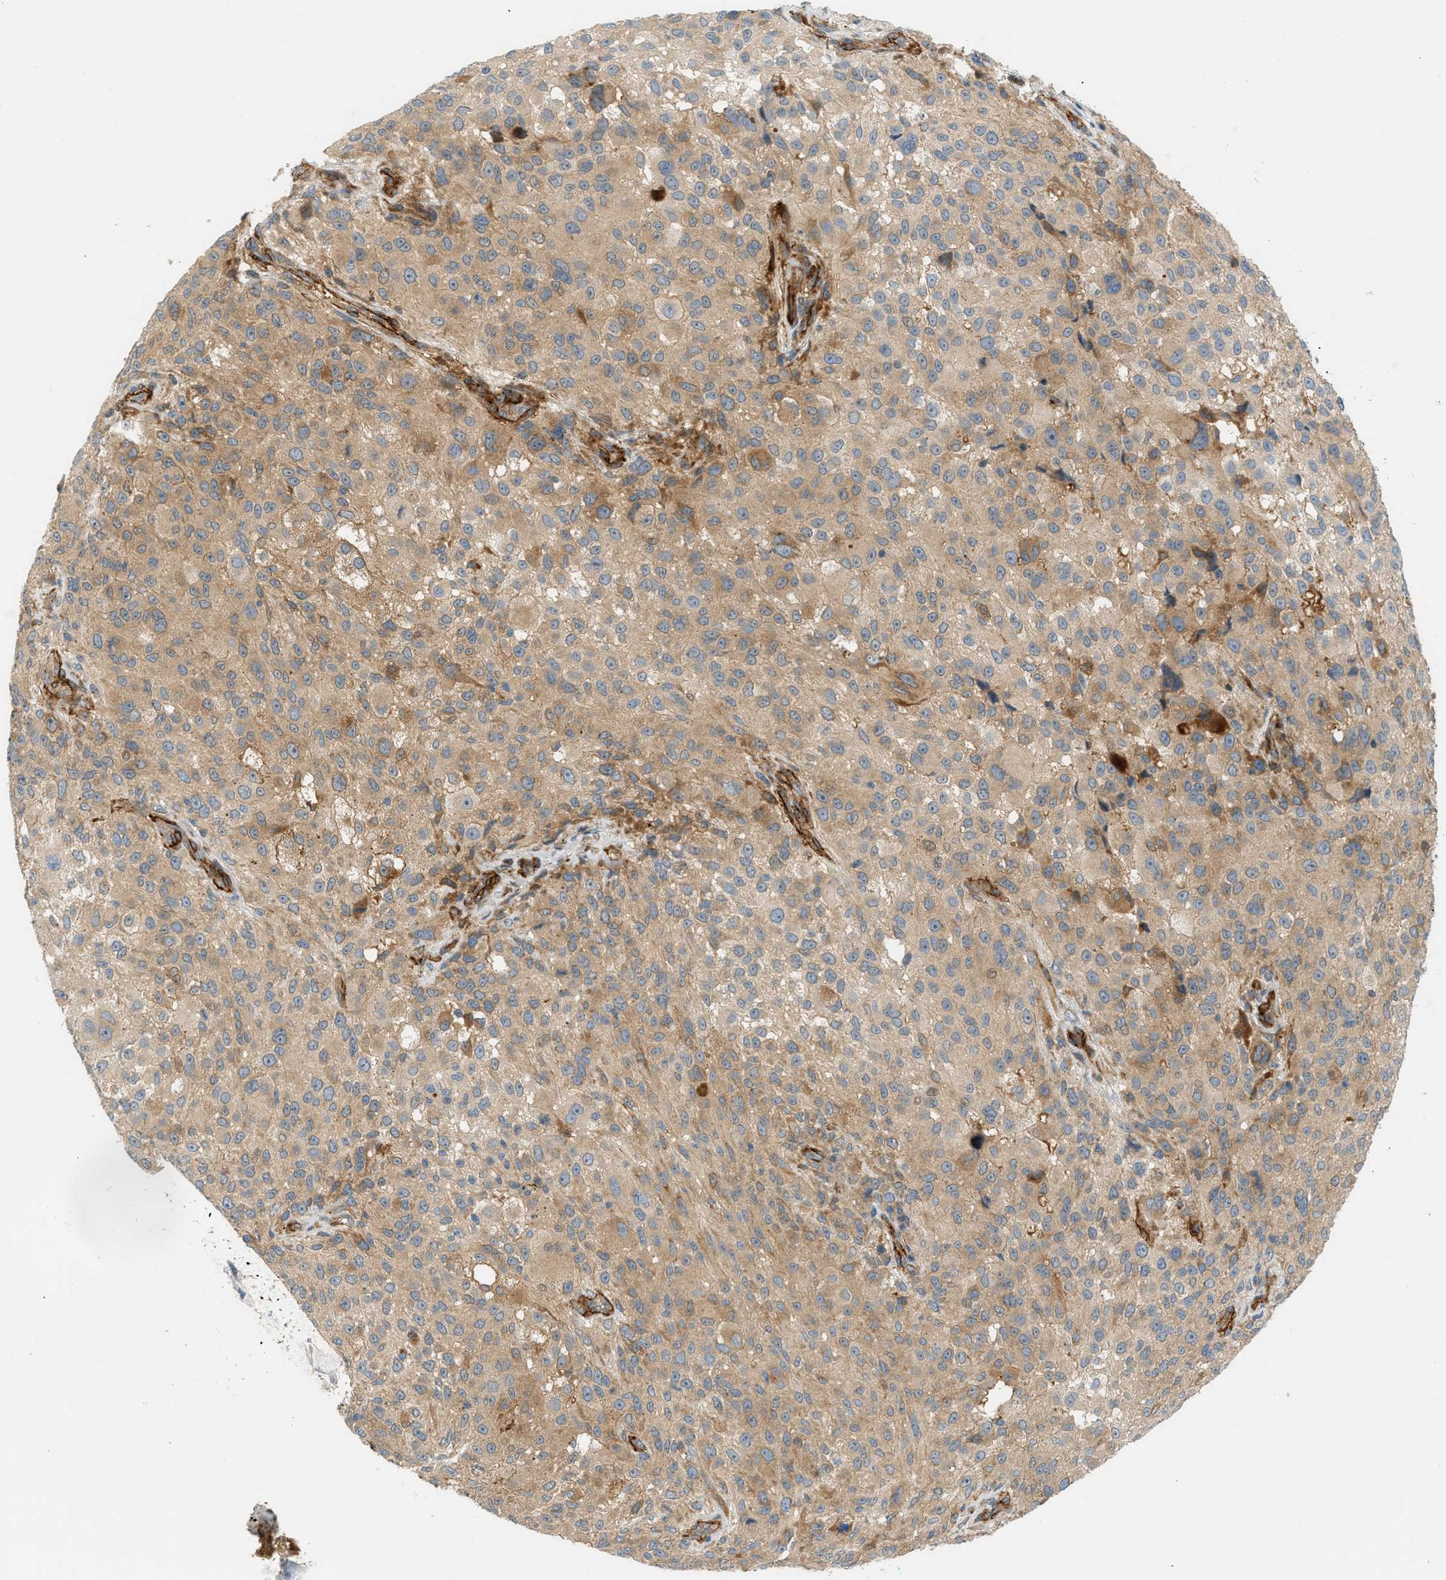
{"staining": {"intensity": "moderate", "quantity": ">75%", "location": "cytoplasmic/membranous"}, "tissue": "melanoma", "cell_type": "Tumor cells", "image_type": "cancer", "snomed": [{"axis": "morphology", "description": "Necrosis, NOS"}, {"axis": "morphology", "description": "Malignant melanoma, NOS"}, {"axis": "topography", "description": "Skin"}], "caption": "Melanoma stained for a protein shows moderate cytoplasmic/membranous positivity in tumor cells.", "gene": "EDNRA", "patient": {"sex": "female", "age": 87}}